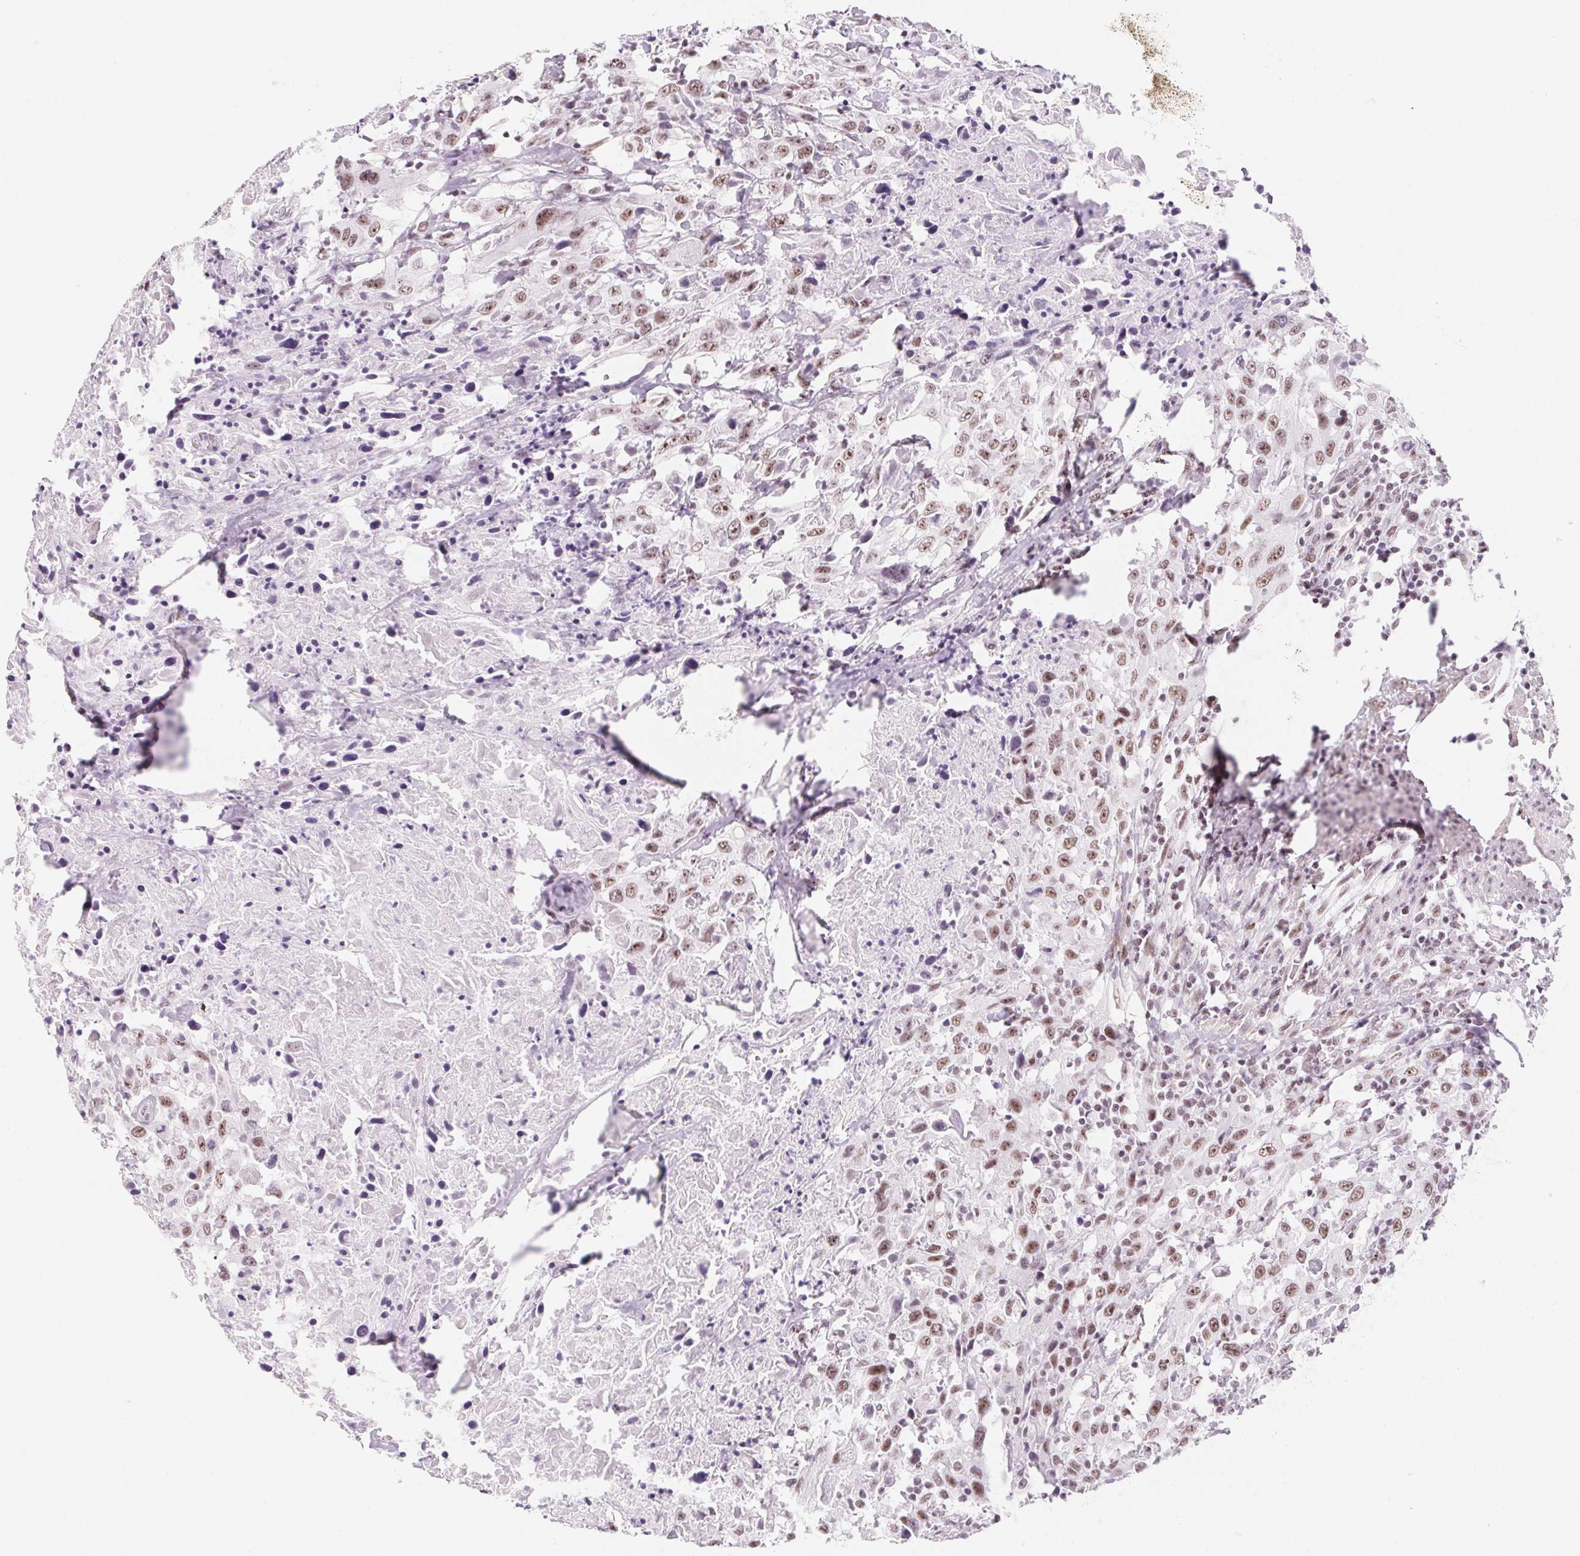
{"staining": {"intensity": "moderate", "quantity": ">75%", "location": "nuclear"}, "tissue": "urothelial cancer", "cell_type": "Tumor cells", "image_type": "cancer", "snomed": [{"axis": "morphology", "description": "Urothelial carcinoma, High grade"}, {"axis": "topography", "description": "Urinary bladder"}], "caption": "Tumor cells exhibit medium levels of moderate nuclear positivity in about >75% of cells in urothelial carcinoma (high-grade).", "gene": "ZIC4", "patient": {"sex": "male", "age": 61}}